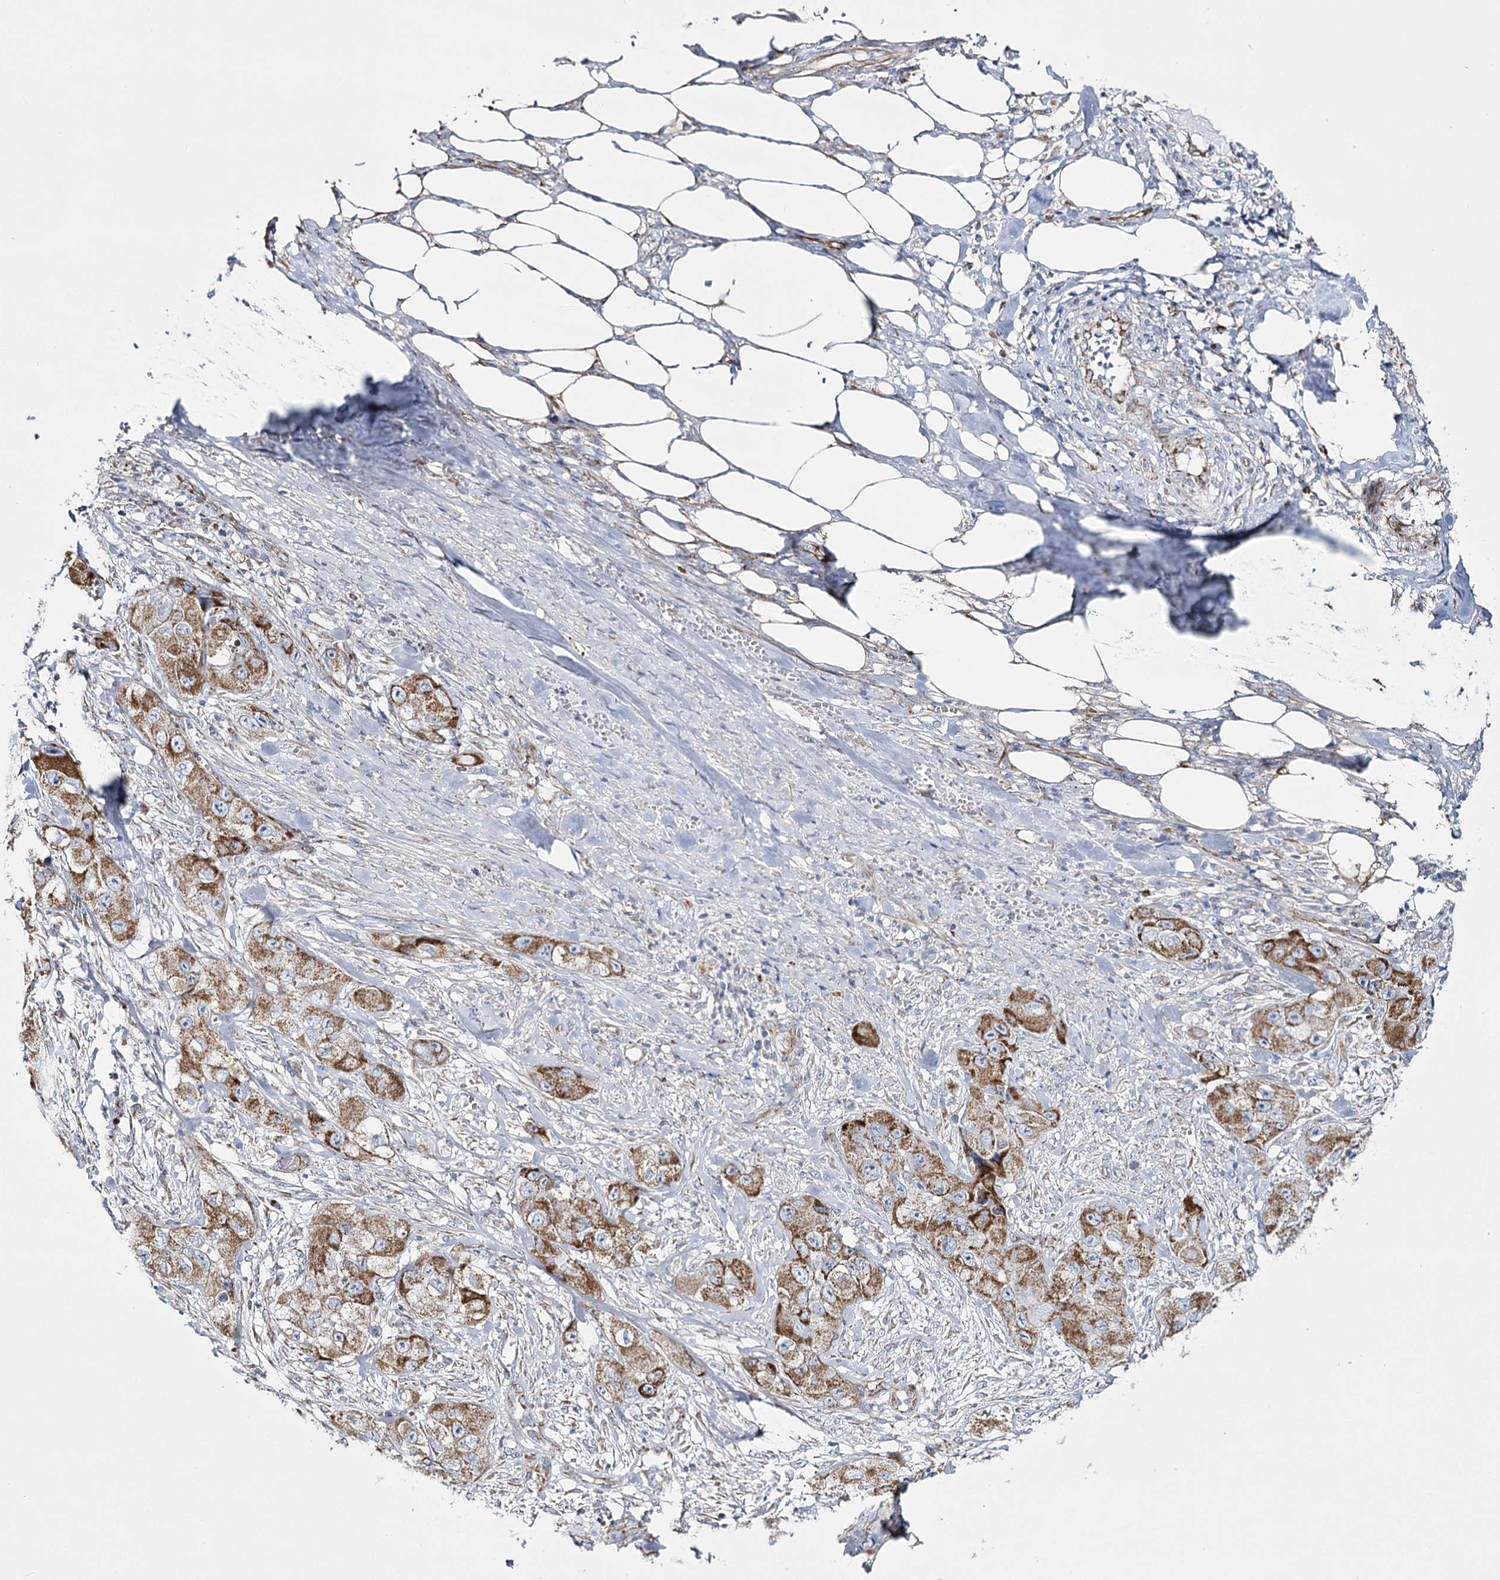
{"staining": {"intensity": "strong", "quantity": ">75%", "location": "cytoplasmic/membranous"}, "tissue": "skin cancer", "cell_type": "Tumor cells", "image_type": "cancer", "snomed": [{"axis": "morphology", "description": "Squamous cell carcinoma, NOS"}, {"axis": "topography", "description": "Skin"}, {"axis": "topography", "description": "Subcutis"}], "caption": "Immunohistochemistry micrograph of human skin cancer (squamous cell carcinoma) stained for a protein (brown), which demonstrates high levels of strong cytoplasmic/membranous positivity in approximately >75% of tumor cells.", "gene": "DHTKD1", "patient": {"sex": "male", "age": 73}}